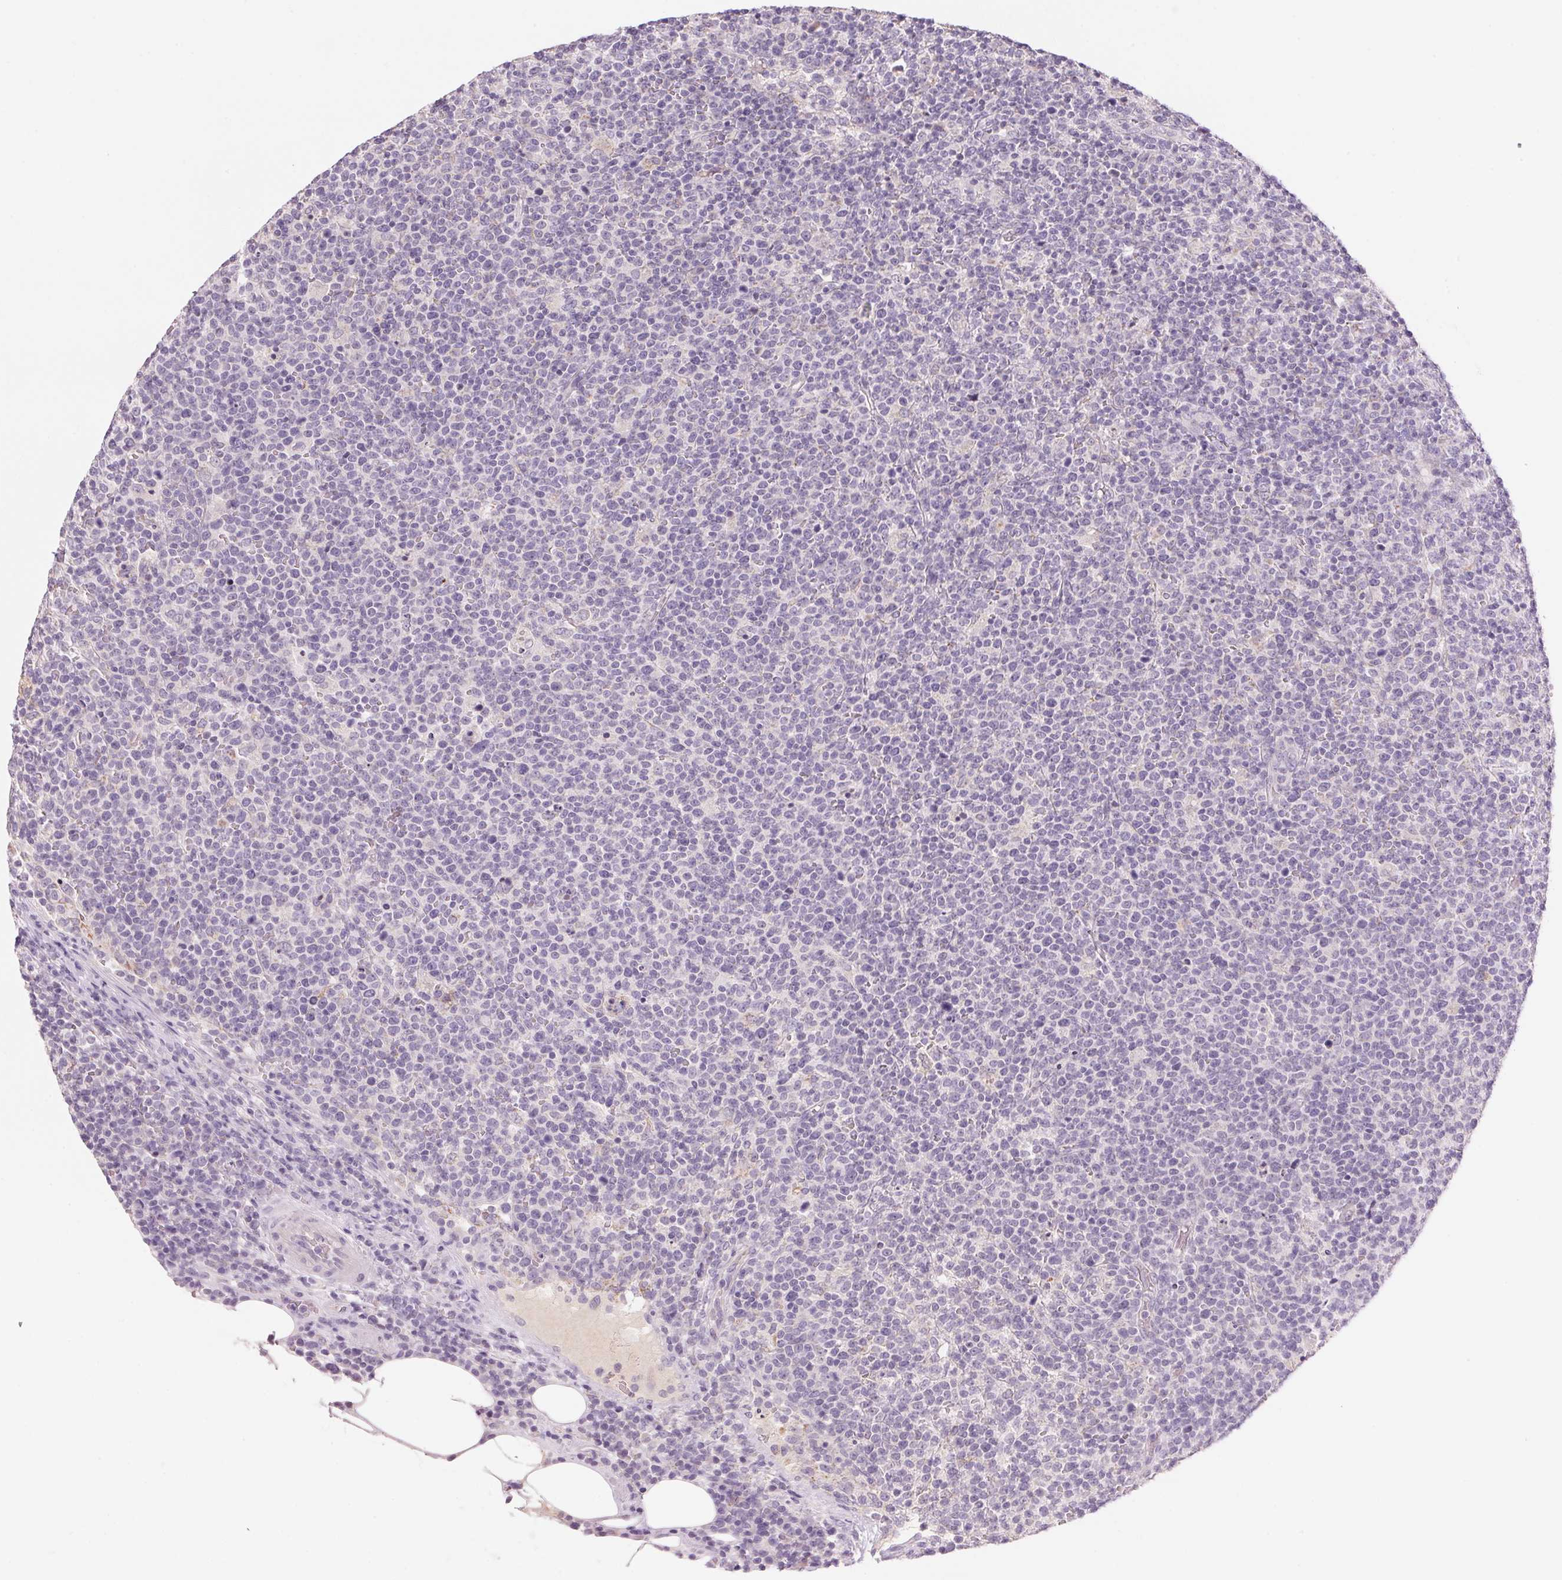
{"staining": {"intensity": "negative", "quantity": "none", "location": "none"}, "tissue": "lymphoma", "cell_type": "Tumor cells", "image_type": "cancer", "snomed": [{"axis": "morphology", "description": "Malignant lymphoma, non-Hodgkin's type, High grade"}, {"axis": "topography", "description": "Lymph node"}], "caption": "This photomicrograph is of malignant lymphoma, non-Hodgkin's type (high-grade) stained with immunohistochemistry to label a protein in brown with the nuclei are counter-stained blue. There is no expression in tumor cells.", "gene": "CYP11B1", "patient": {"sex": "male", "age": 61}}